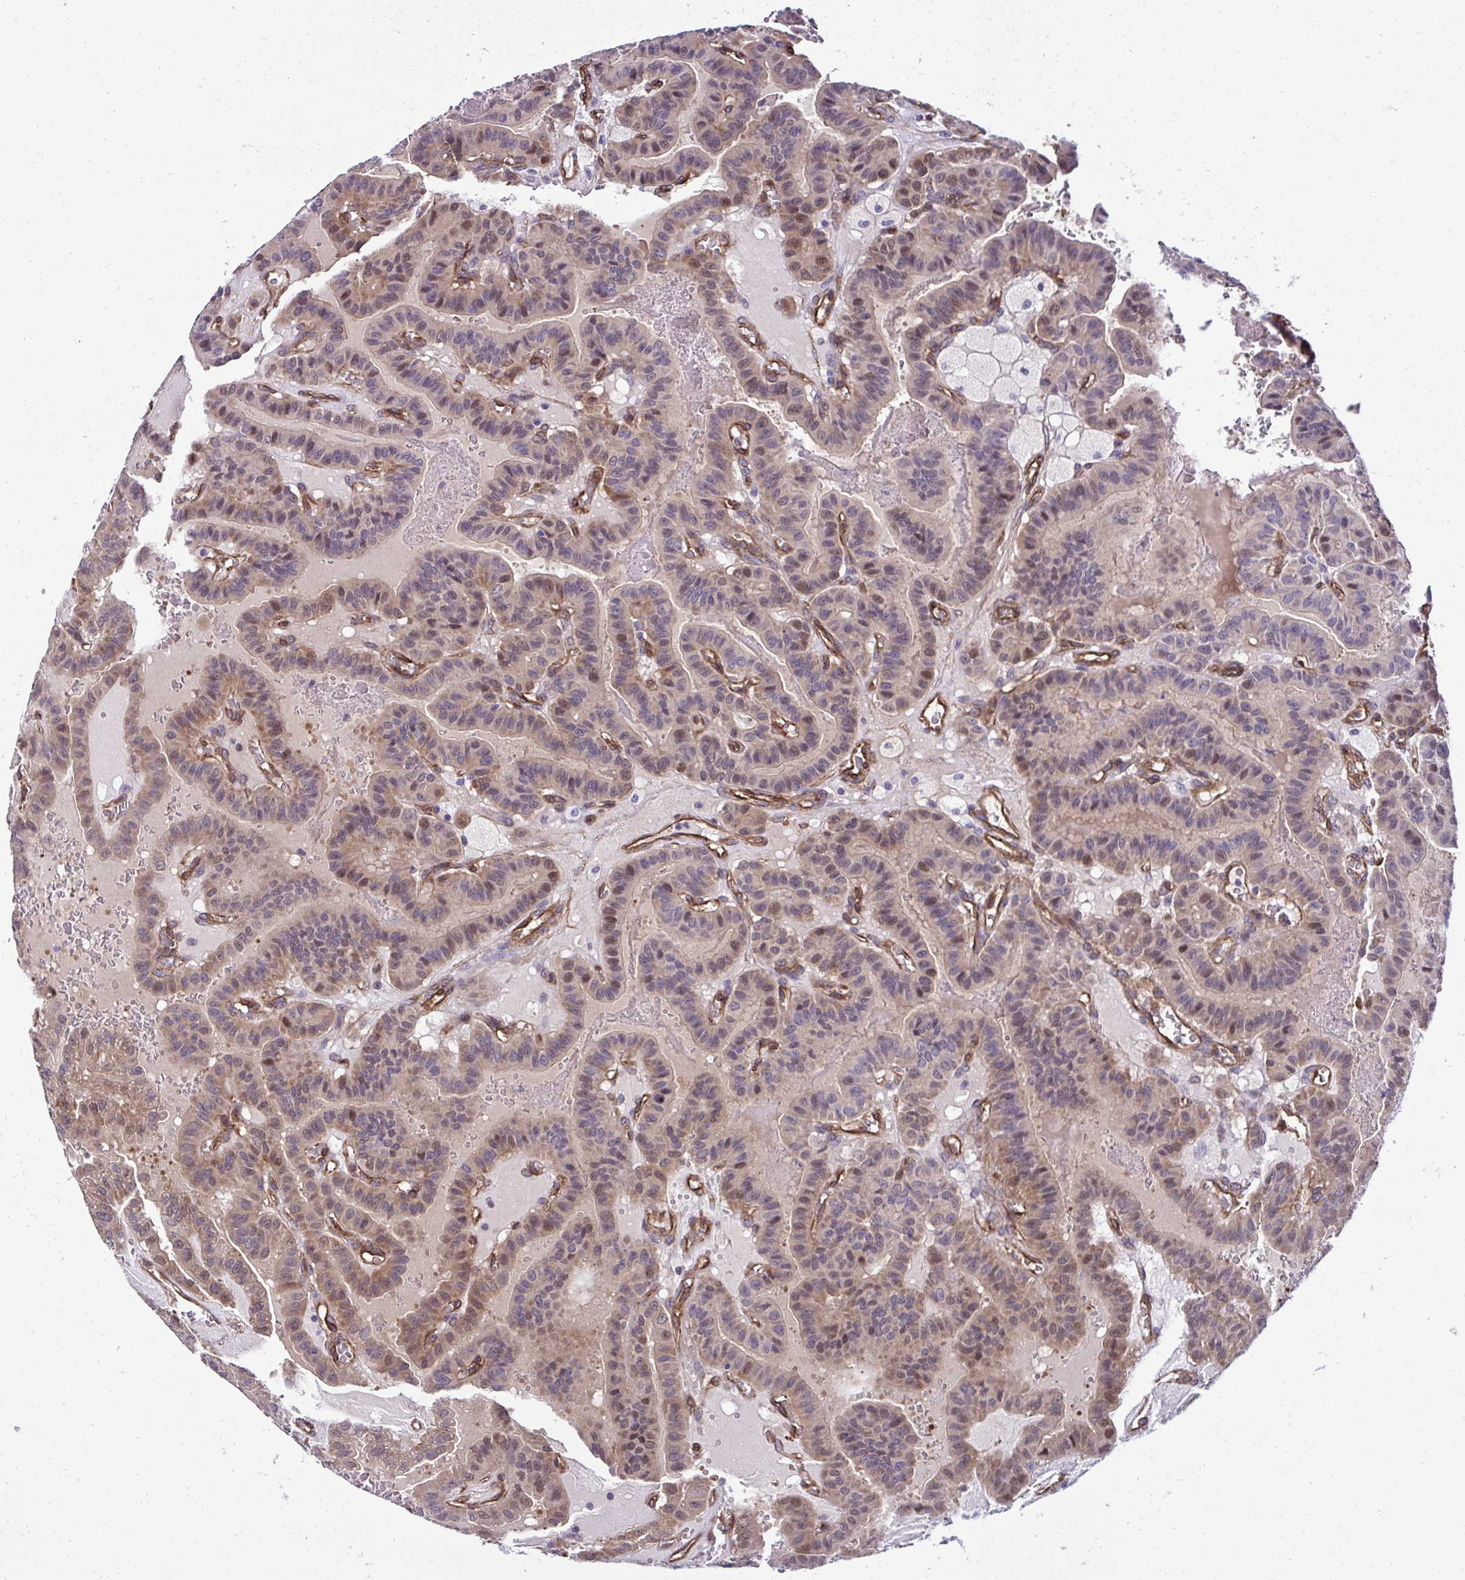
{"staining": {"intensity": "moderate", "quantity": "25%-75%", "location": "cytoplasmic/membranous,nuclear"}, "tissue": "thyroid cancer", "cell_type": "Tumor cells", "image_type": "cancer", "snomed": [{"axis": "morphology", "description": "Papillary adenocarcinoma, NOS"}, {"axis": "topography", "description": "Thyroid gland"}], "caption": "Protein expression analysis of thyroid papillary adenocarcinoma shows moderate cytoplasmic/membranous and nuclear positivity in approximately 25%-75% of tumor cells.", "gene": "TRIM52", "patient": {"sex": "male", "age": 87}}